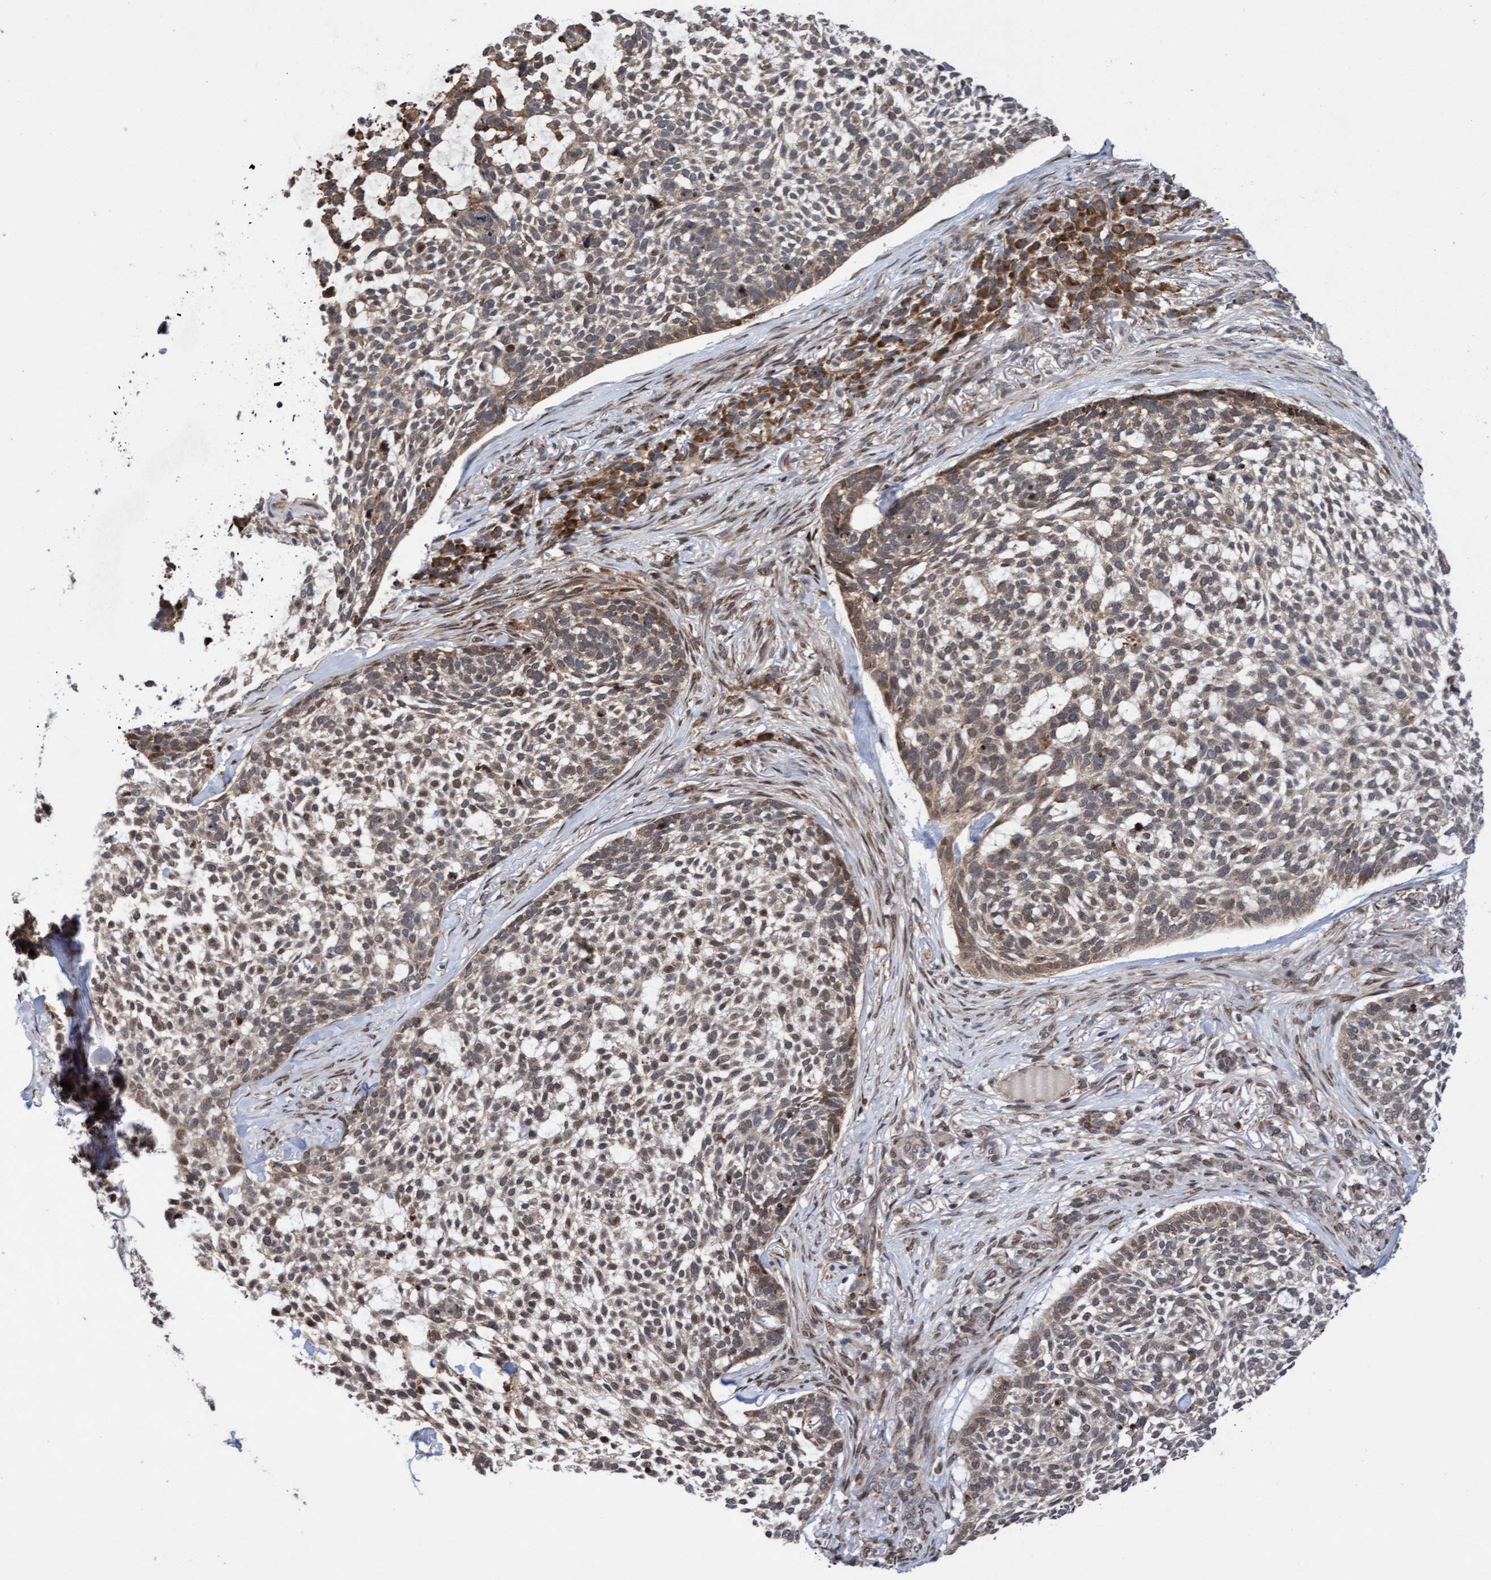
{"staining": {"intensity": "weak", "quantity": ">75%", "location": "cytoplasmic/membranous"}, "tissue": "skin cancer", "cell_type": "Tumor cells", "image_type": "cancer", "snomed": [{"axis": "morphology", "description": "Basal cell carcinoma"}, {"axis": "topography", "description": "Skin"}], "caption": "Human skin cancer (basal cell carcinoma) stained with a brown dye displays weak cytoplasmic/membranous positive positivity in about >75% of tumor cells.", "gene": "TANC2", "patient": {"sex": "female", "age": 64}}